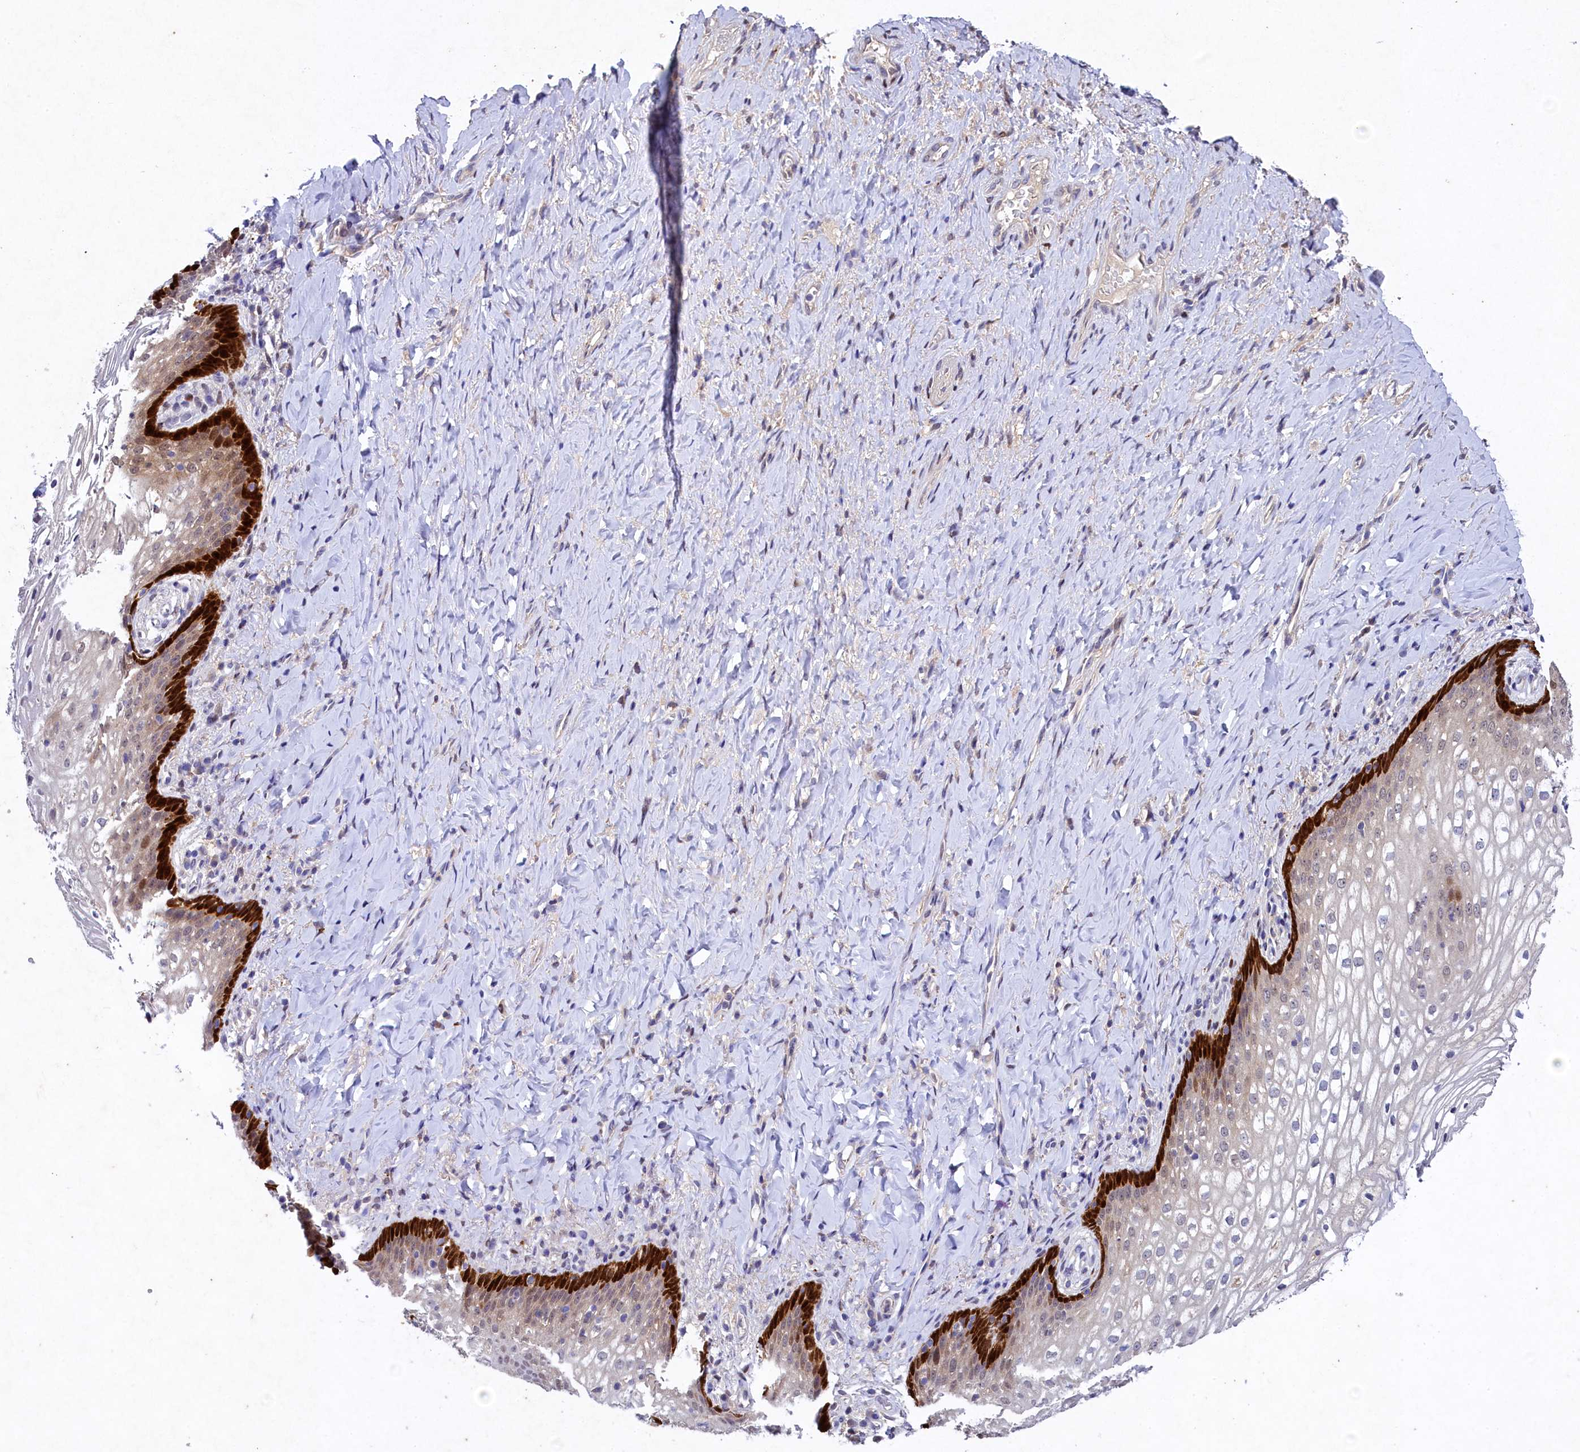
{"staining": {"intensity": "strong", "quantity": "<25%", "location": "cytoplasmic/membranous,nuclear"}, "tissue": "vagina", "cell_type": "Squamous epithelial cells", "image_type": "normal", "snomed": [{"axis": "morphology", "description": "Normal tissue, NOS"}, {"axis": "topography", "description": "Vagina"}], "caption": "Protein positivity by immunohistochemistry exhibits strong cytoplasmic/membranous,nuclear staining in about <25% of squamous epithelial cells in unremarkable vagina.", "gene": "TGDS", "patient": {"sex": "female", "age": 60}}